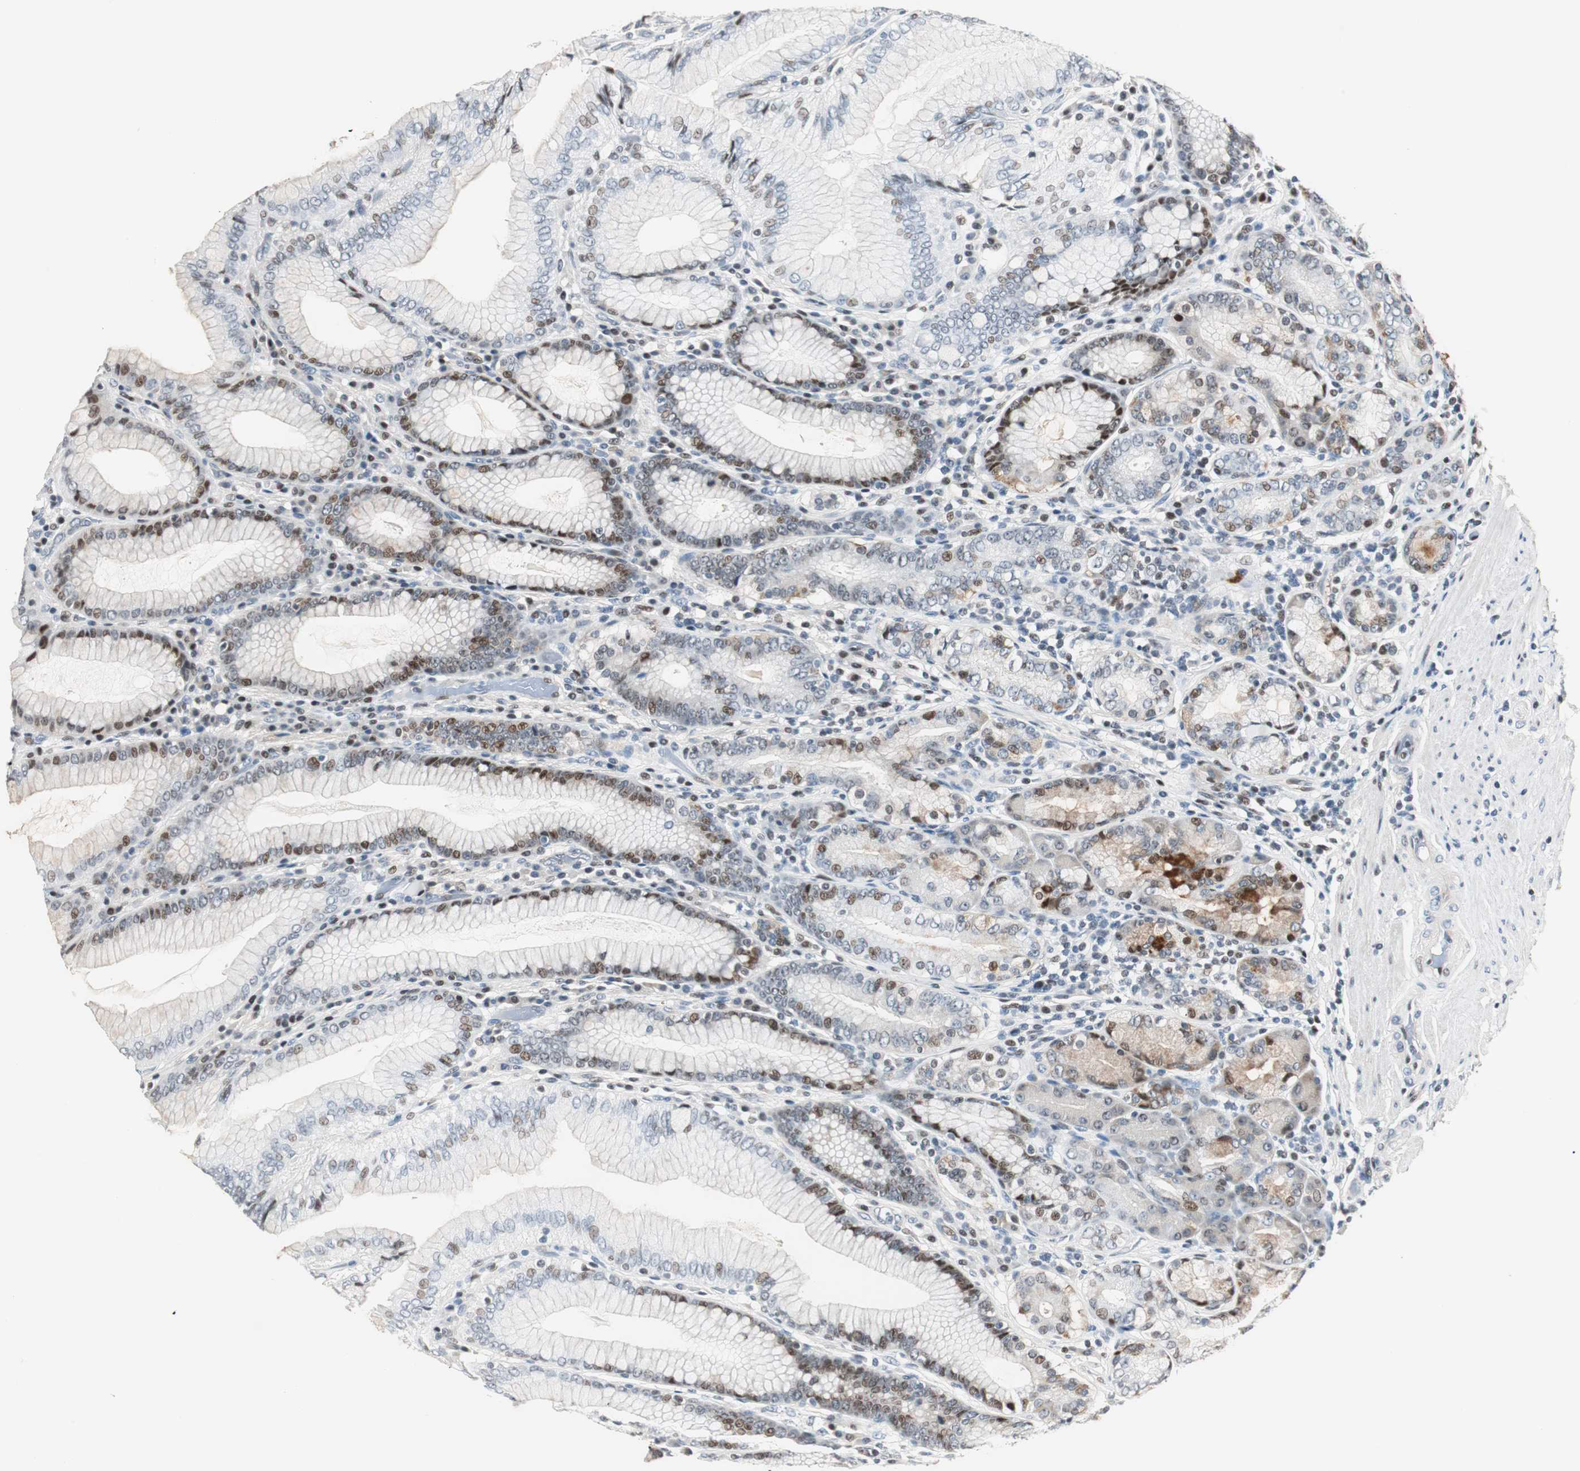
{"staining": {"intensity": "strong", "quantity": "25%-75%", "location": "cytoplasmic/membranous,nuclear"}, "tissue": "stomach", "cell_type": "Glandular cells", "image_type": "normal", "snomed": [{"axis": "morphology", "description": "Normal tissue, NOS"}, {"axis": "topography", "description": "Stomach, lower"}], "caption": "IHC micrograph of unremarkable stomach: stomach stained using immunohistochemistry demonstrates high levels of strong protein expression localized specifically in the cytoplasmic/membranous,nuclear of glandular cells, appearing as a cytoplasmic/membranous,nuclear brown color.", "gene": "RAD1", "patient": {"sex": "female", "age": 76}}